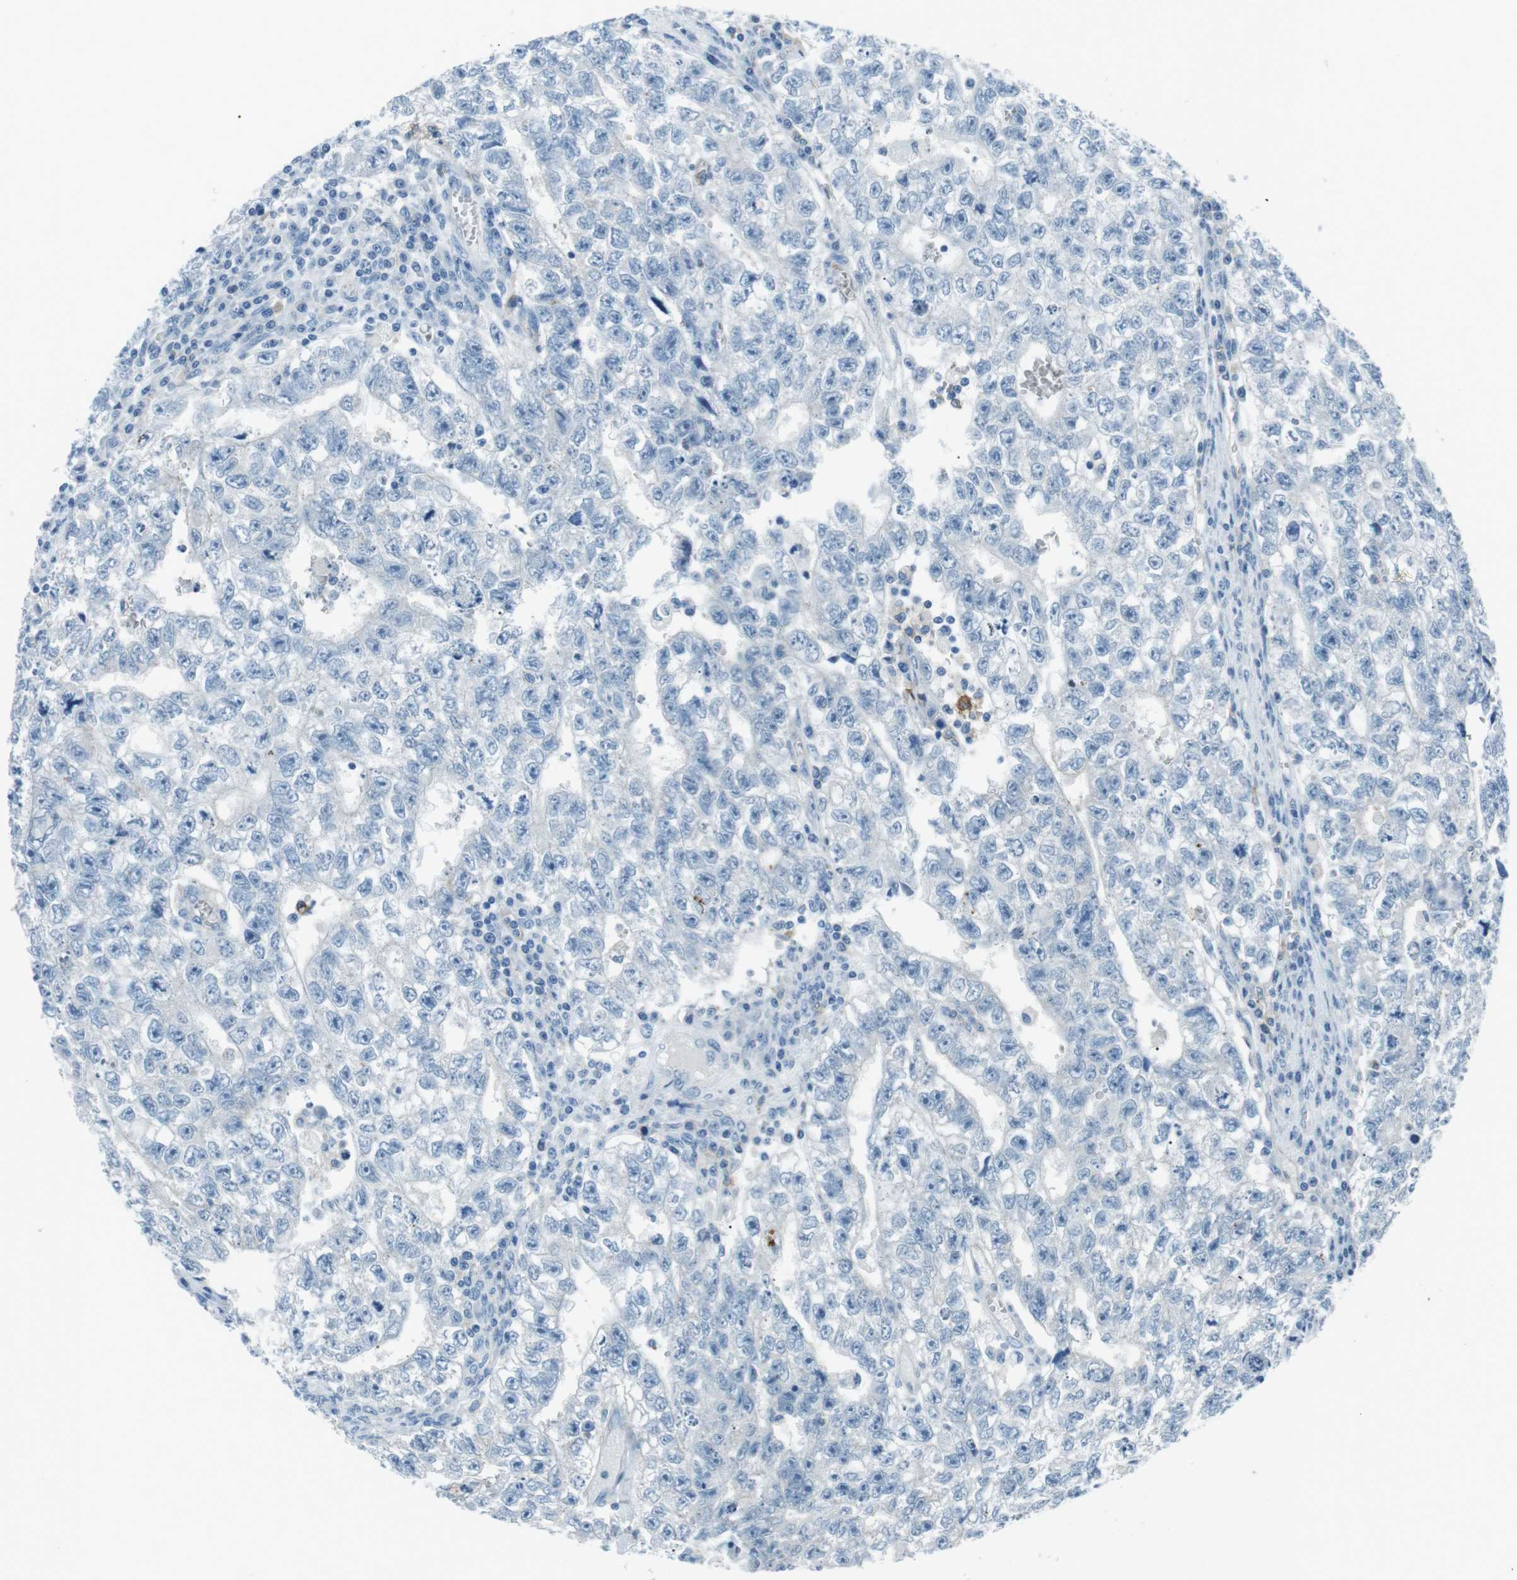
{"staining": {"intensity": "negative", "quantity": "none", "location": "none"}, "tissue": "testis cancer", "cell_type": "Tumor cells", "image_type": "cancer", "snomed": [{"axis": "morphology", "description": "Seminoma, NOS"}, {"axis": "morphology", "description": "Carcinoma, Embryonal, NOS"}, {"axis": "topography", "description": "Testis"}], "caption": "Protein analysis of testis cancer demonstrates no significant staining in tumor cells.", "gene": "CSF2RA", "patient": {"sex": "male", "age": 38}}